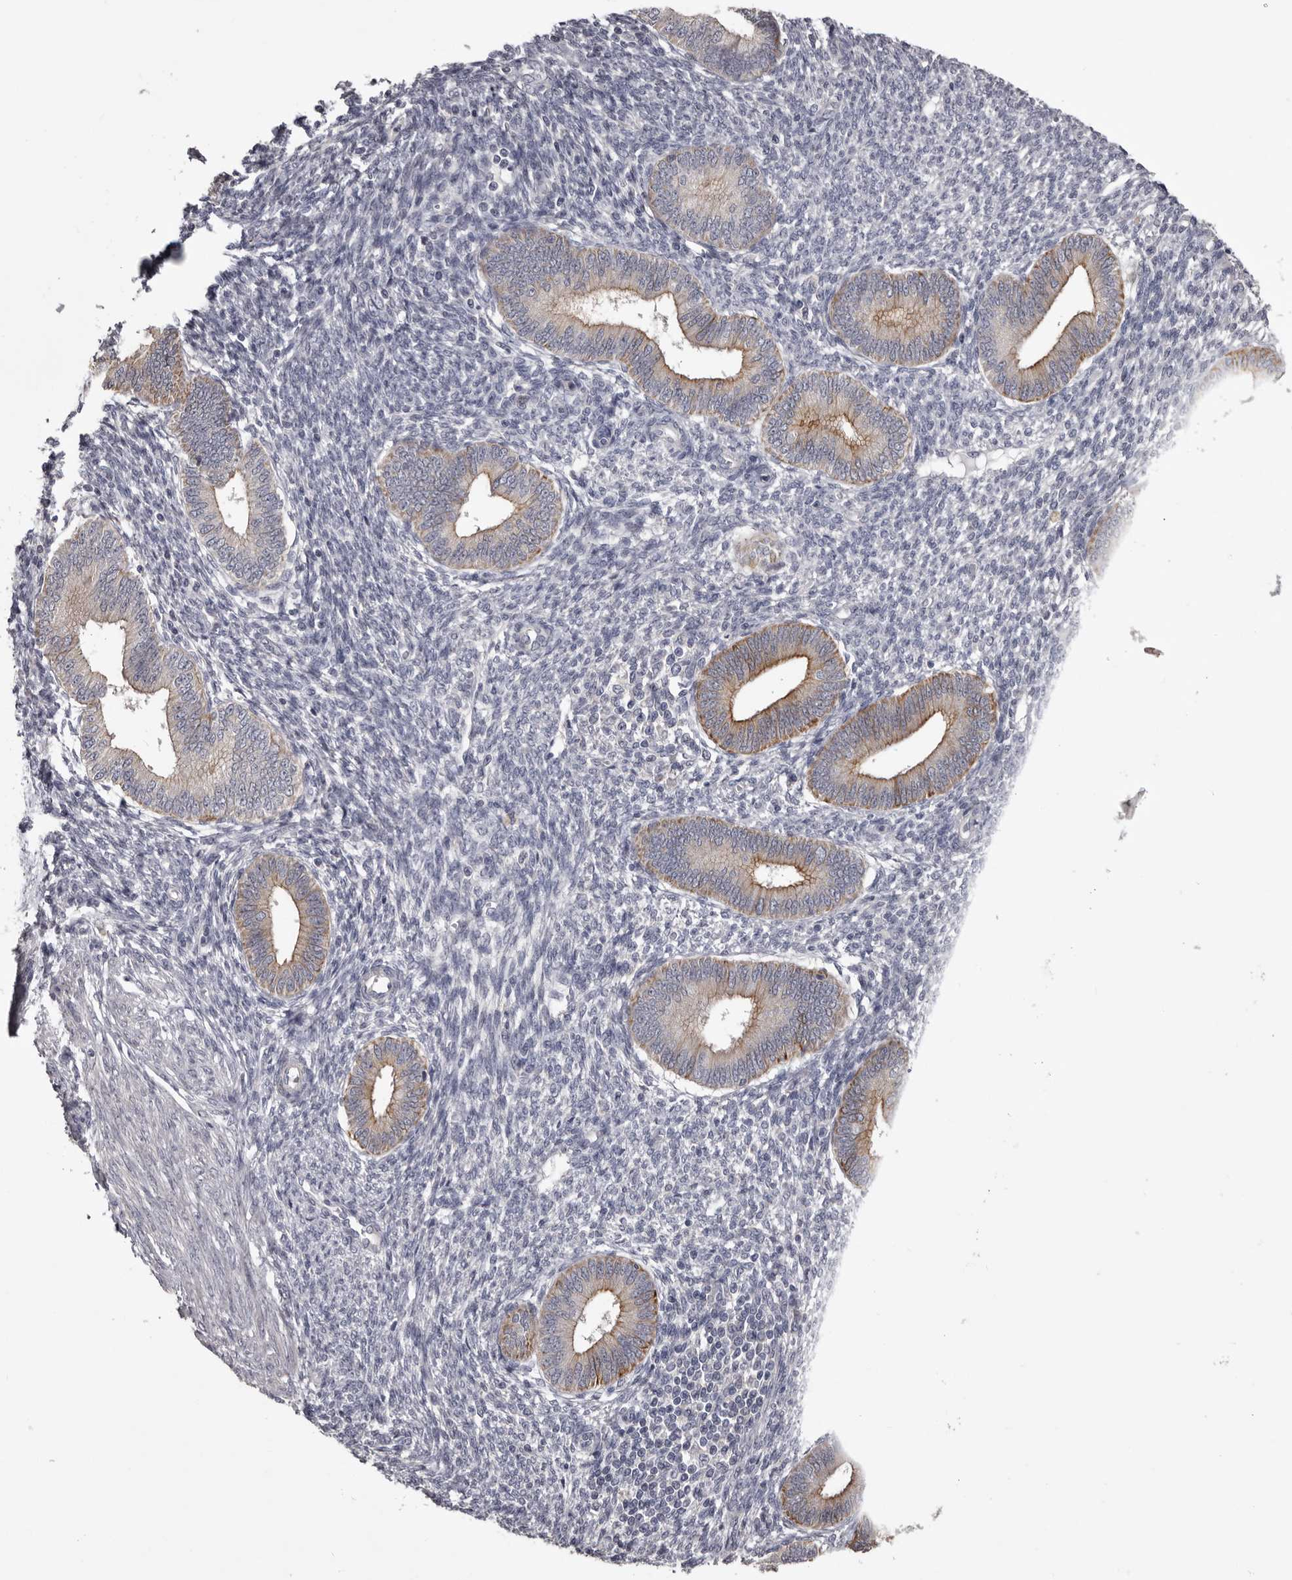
{"staining": {"intensity": "negative", "quantity": "none", "location": "none"}, "tissue": "endometrium", "cell_type": "Cells in endometrial stroma", "image_type": "normal", "snomed": [{"axis": "morphology", "description": "Normal tissue, NOS"}, {"axis": "topography", "description": "Endometrium"}], "caption": "IHC histopathology image of normal endometrium stained for a protein (brown), which demonstrates no positivity in cells in endometrial stroma.", "gene": "LPAR6", "patient": {"sex": "female", "age": 46}}